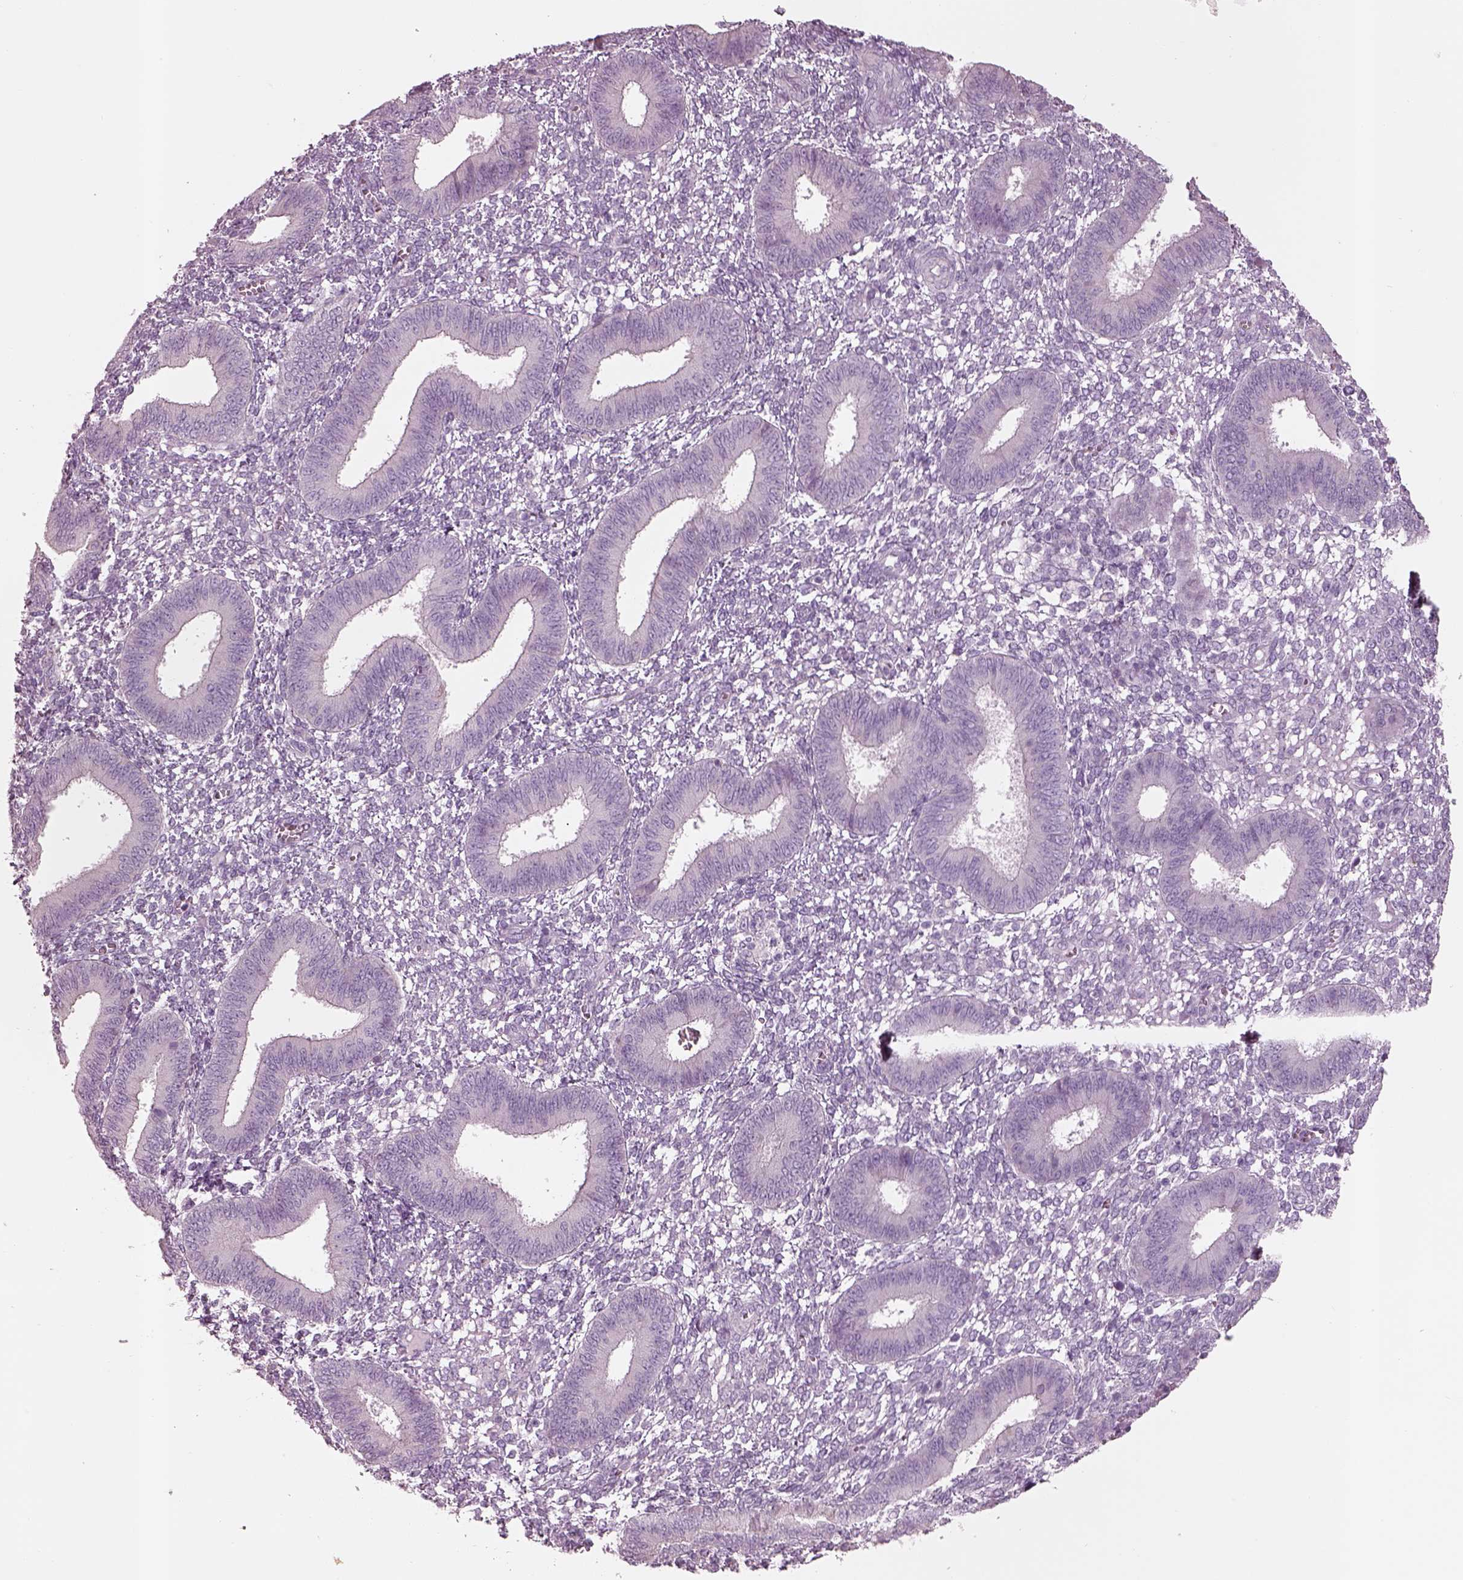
{"staining": {"intensity": "negative", "quantity": "none", "location": "none"}, "tissue": "endometrium", "cell_type": "Cells in endometrial stroma", "image_type": "normal", "snomed": [{"axis": "morphology", "description": "Normal tissue, NOS"}, {"axis": "topography", "description": "Endometrium"}], "caption": "Photomicrograph shows no significant protein positivity in cells in endometrial stroma of benign endometrium.", "gene": "SLC27A2", "patient": {"sex": "female", "age": 42}}